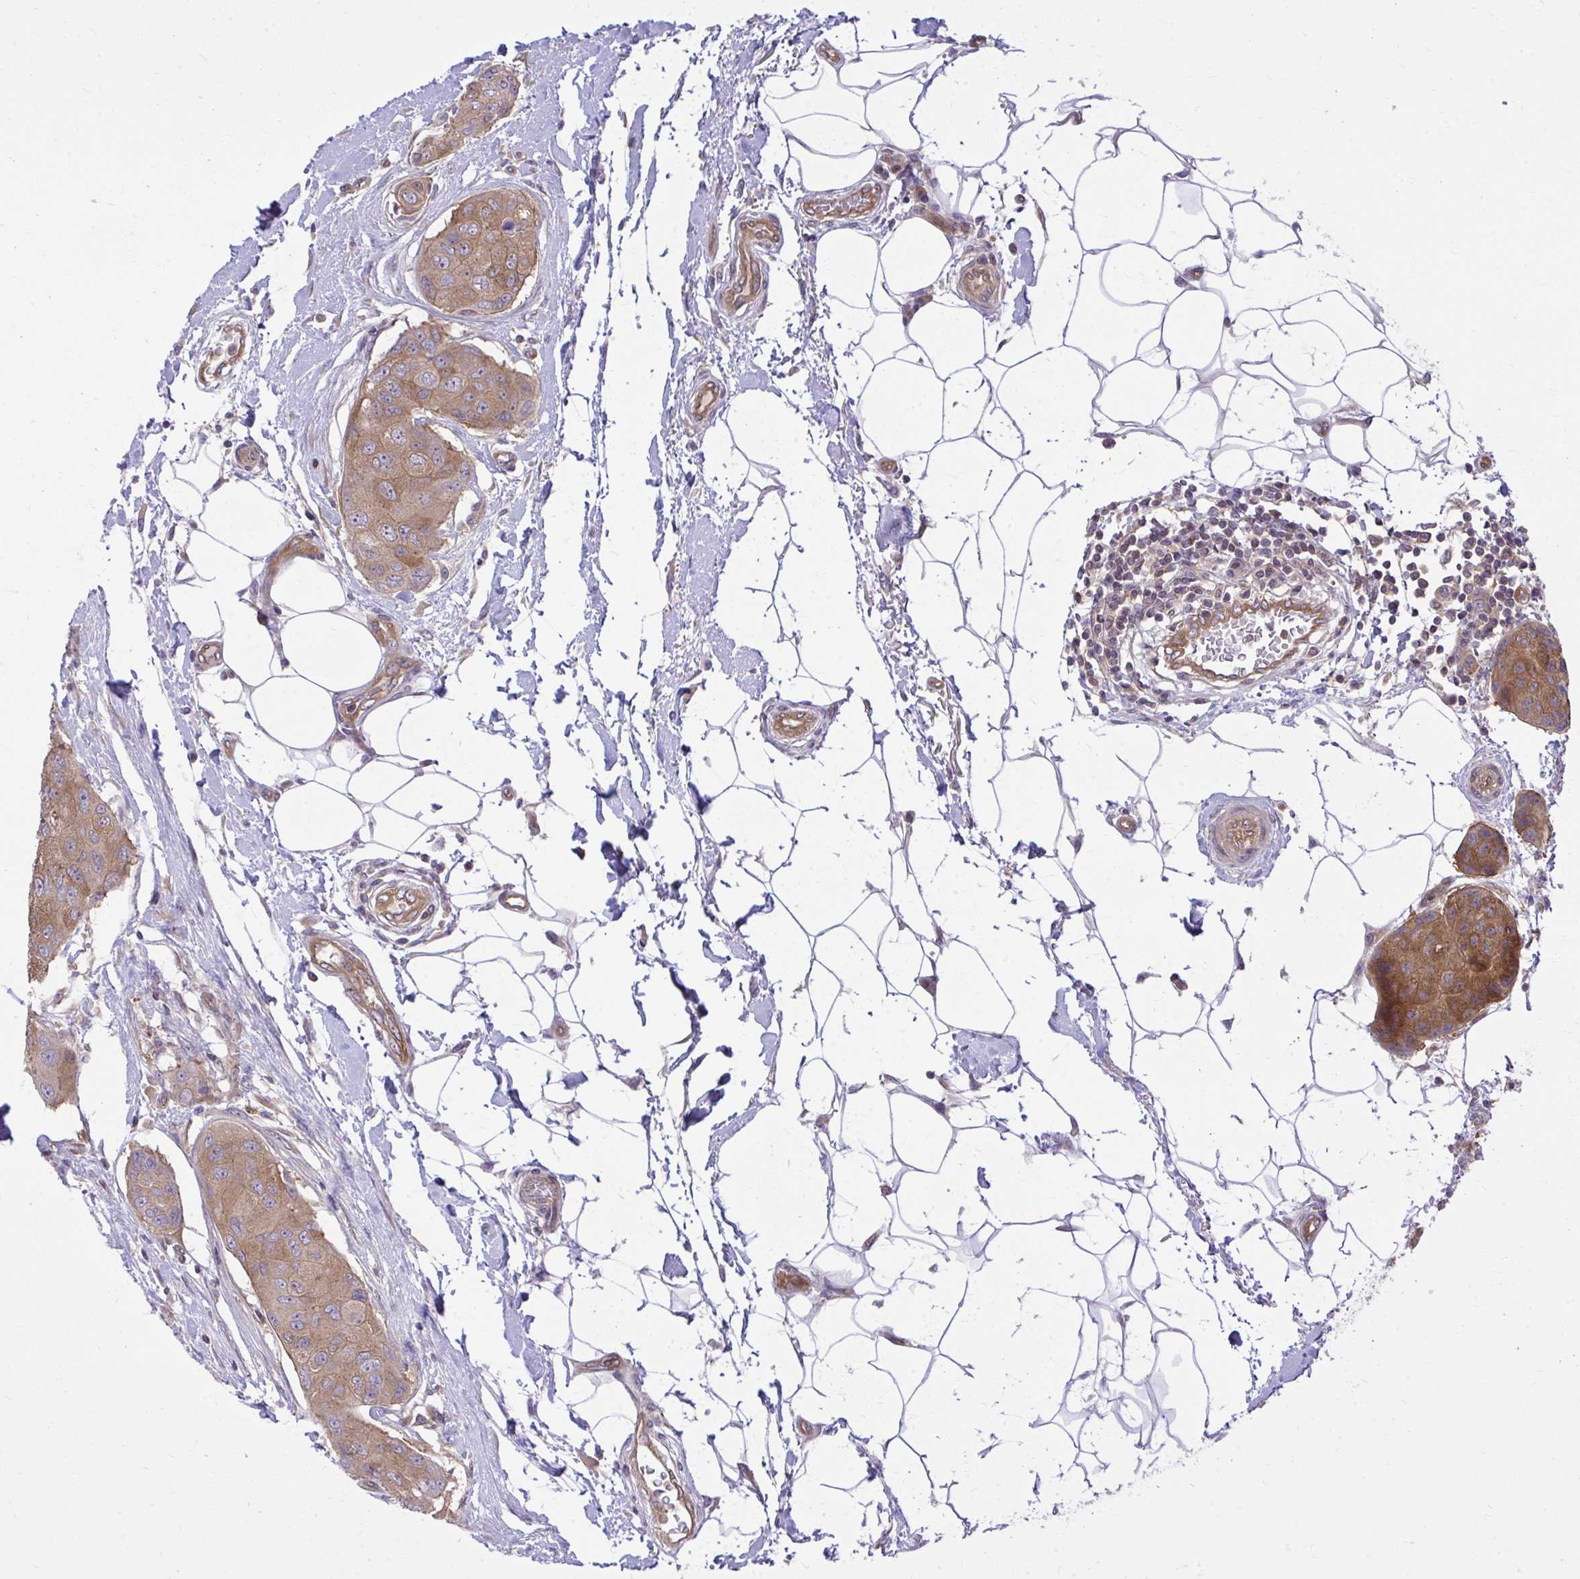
{"staining": {"intensity": "moderate", "quantity": ">75%", "location": "cytoplasmic/membranous"}, "tissue": "breast cancer", "cell_type": "Tumor cells", "image_type": "cancer", "snomed": [{"axis": "morphology", "description": "Duct carcinoma"}, {"axis": "topography", "description": "Breast"}, {"axis": "topography", "description": "Lymph node"}], "caption": "An immunohistochemistry (IHC) image of neoplastic tissue is shown. Protein staining in brown highlights moderate cytoplasmic/membranous positivity in breast intraductal carcinoma within tumor cells.", "gene": "PPP5C", "patient": {"sex": "female", "age": 80}}